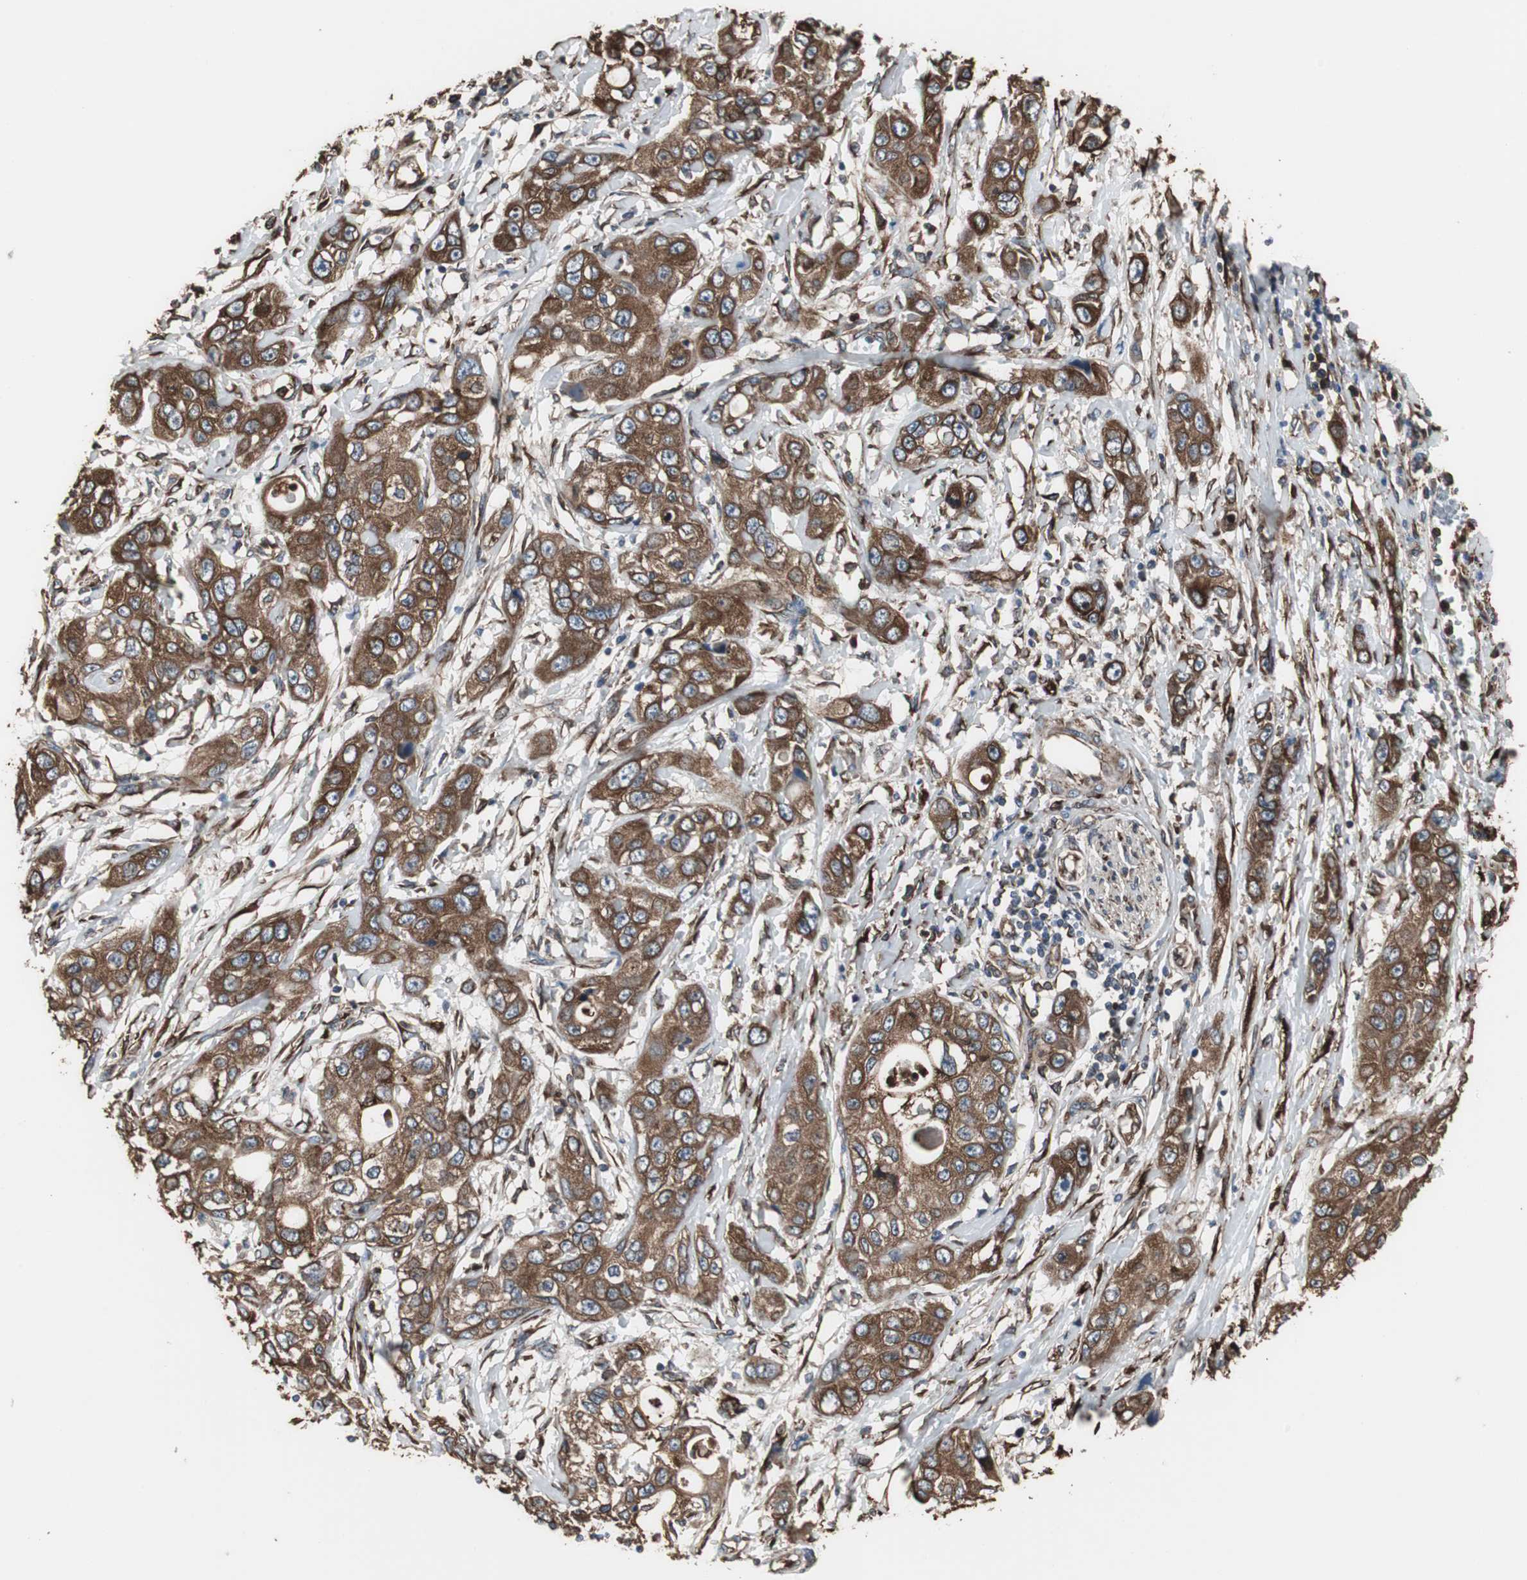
{"staining": {"intensity": "moderate", "quantity": ">75%", "location": "cytoplasmic/membranous"}, "tissue": "pancreatic cancer", "cell_type": "Tumor cells", "image_type": "cancer", "snomed": [{"axis": "morphology", "description": "Adenocarcinoma, NOS"}, {"axis": "topography", "description": "Pancreas"}], "caption": "Immunohistochemical staining of human pancreatic adenocarcinoma reveals moderate cytoplasmic/membranous protein positivity in approximately >75% of tumor cells.", "gene": "CALU", "patient": {"sex": "female", "age": 70}}